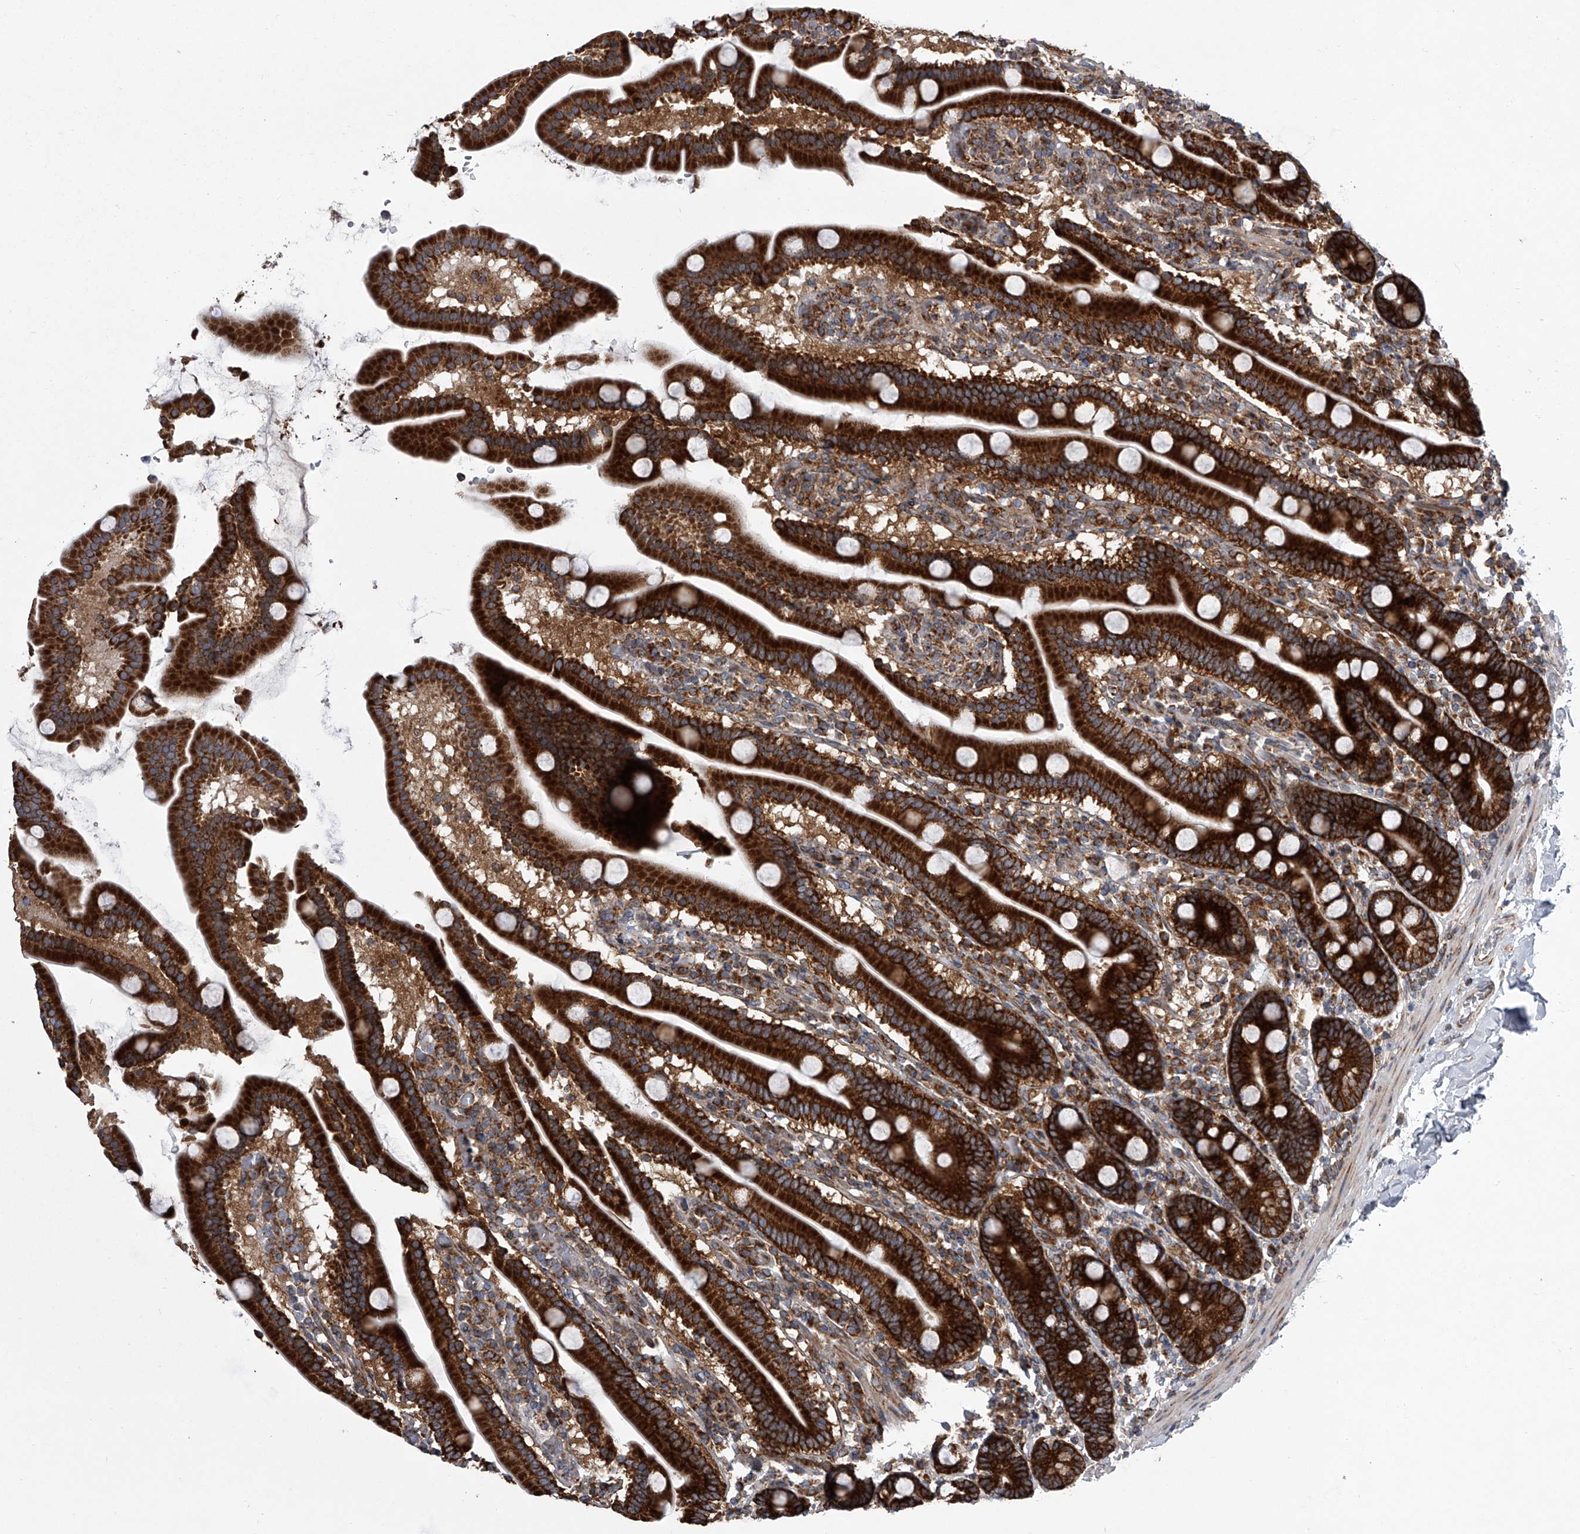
{"staining": {"intensity": "strong", "quantity": ">75%", "location": "cytoplasmic/membranous"}, "tissue": "duodenum", "cell_type": "Glandular cells", "image_type": "normal", "snomed": [{"axis": "morphology", "description": "Normal tissue, NOS"}, {"axis": "topography", "description": "Duodenum"}], "caption": "Immunohistochemistry (IHC) of unremarkable human duodenum shows high levels of strong cytoplasmic/membranous expression in approximately >75% of glandular cells.", "gene": "ZC3H15", "patient": {"sex": "male", "age": 55}}